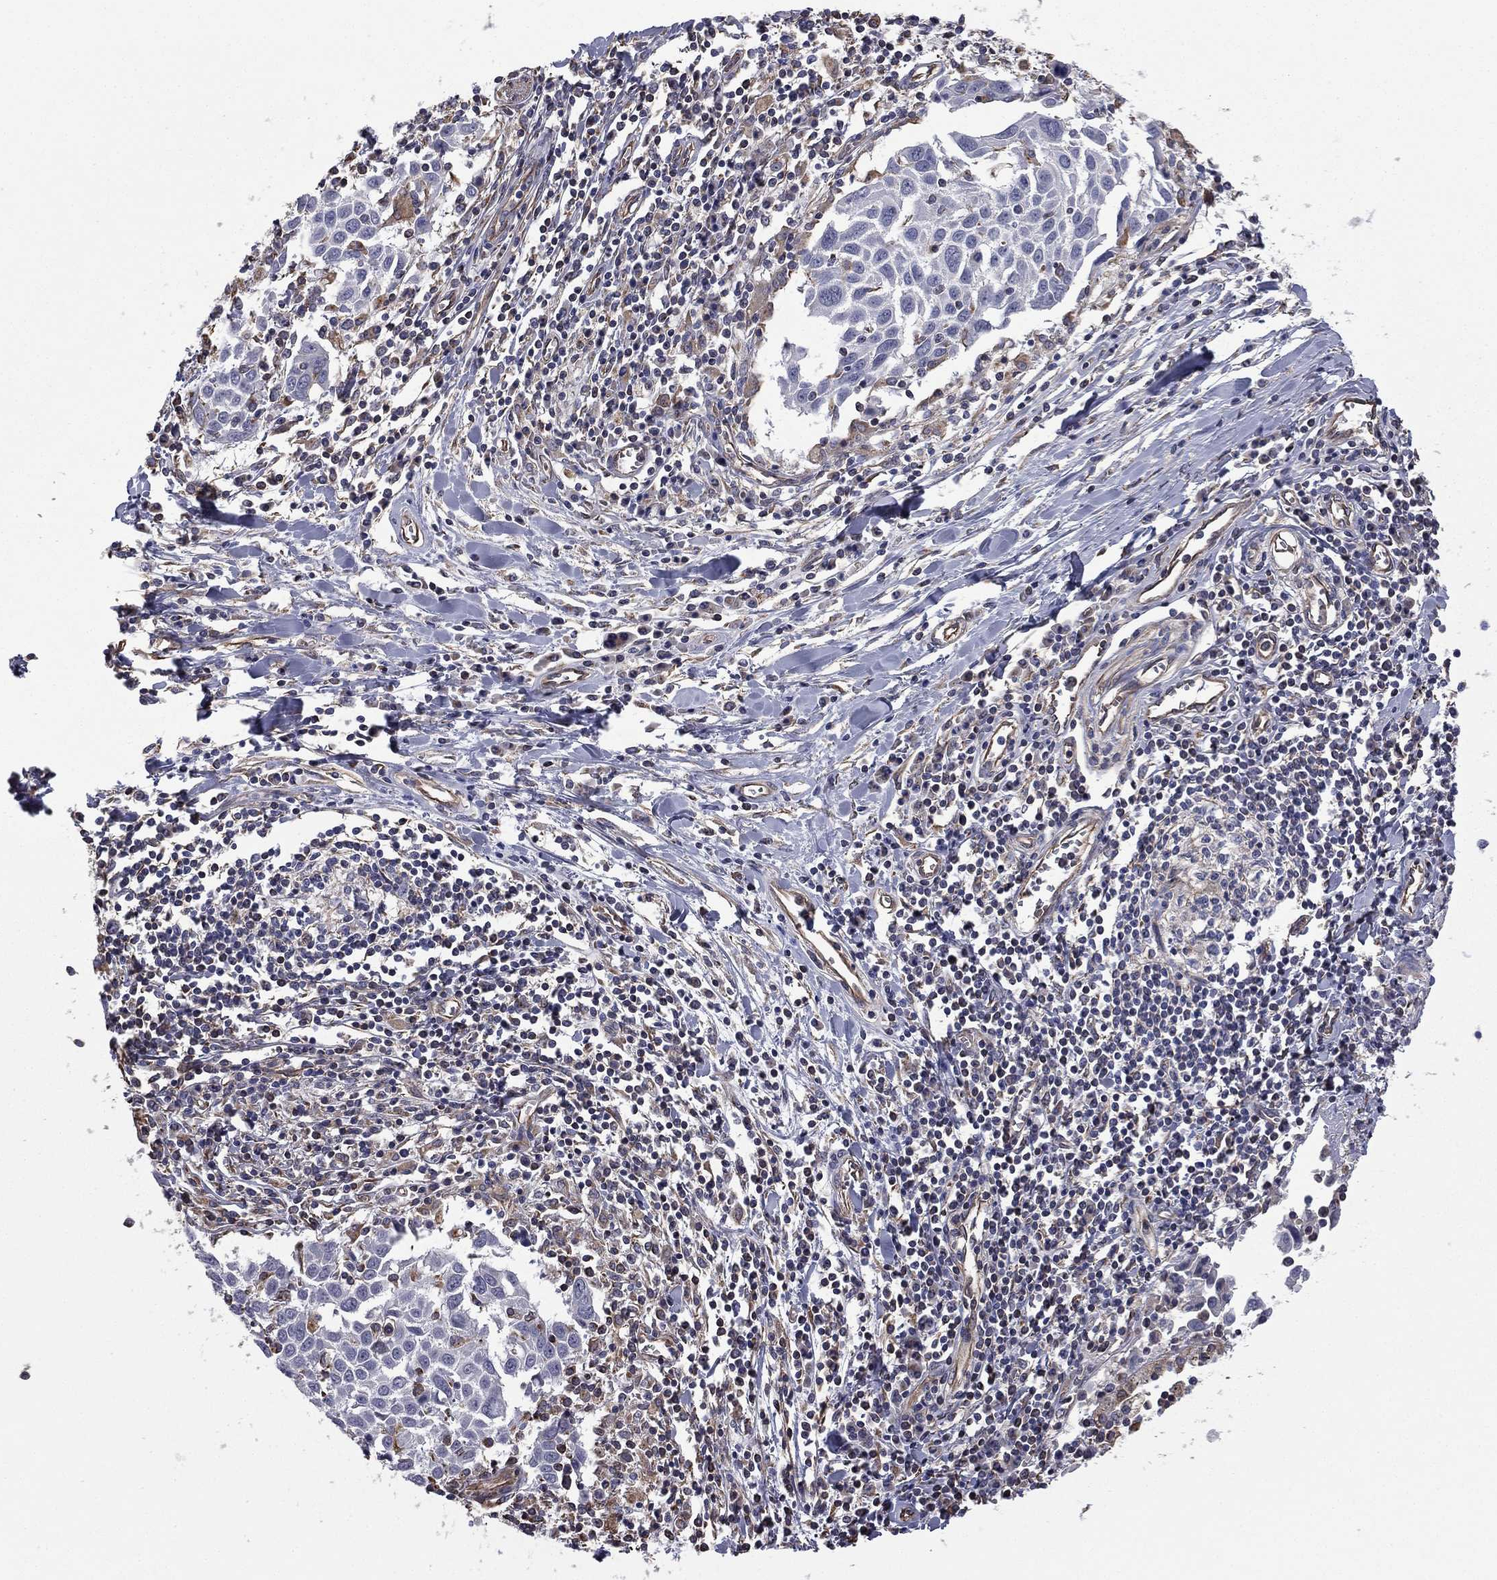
{"staining": {"intensity": "negative", "quantity": "none", "location": "none"}, "tissue": "lung cancer", "cell_type": "Tumor cells", "image_type": "cancer", "snomed": [{"axis": "morphology", "description": "Squamous cell carcinoma, NOS"}, {"axis": "topography", "description": "Lung"}], "caption": "Immunohistochemical staining of human lung cancer demonstrates no significant positivity in tumor cells.", "gene": "SCUBE1", "patient": {"sex": "male", "age": 57}}